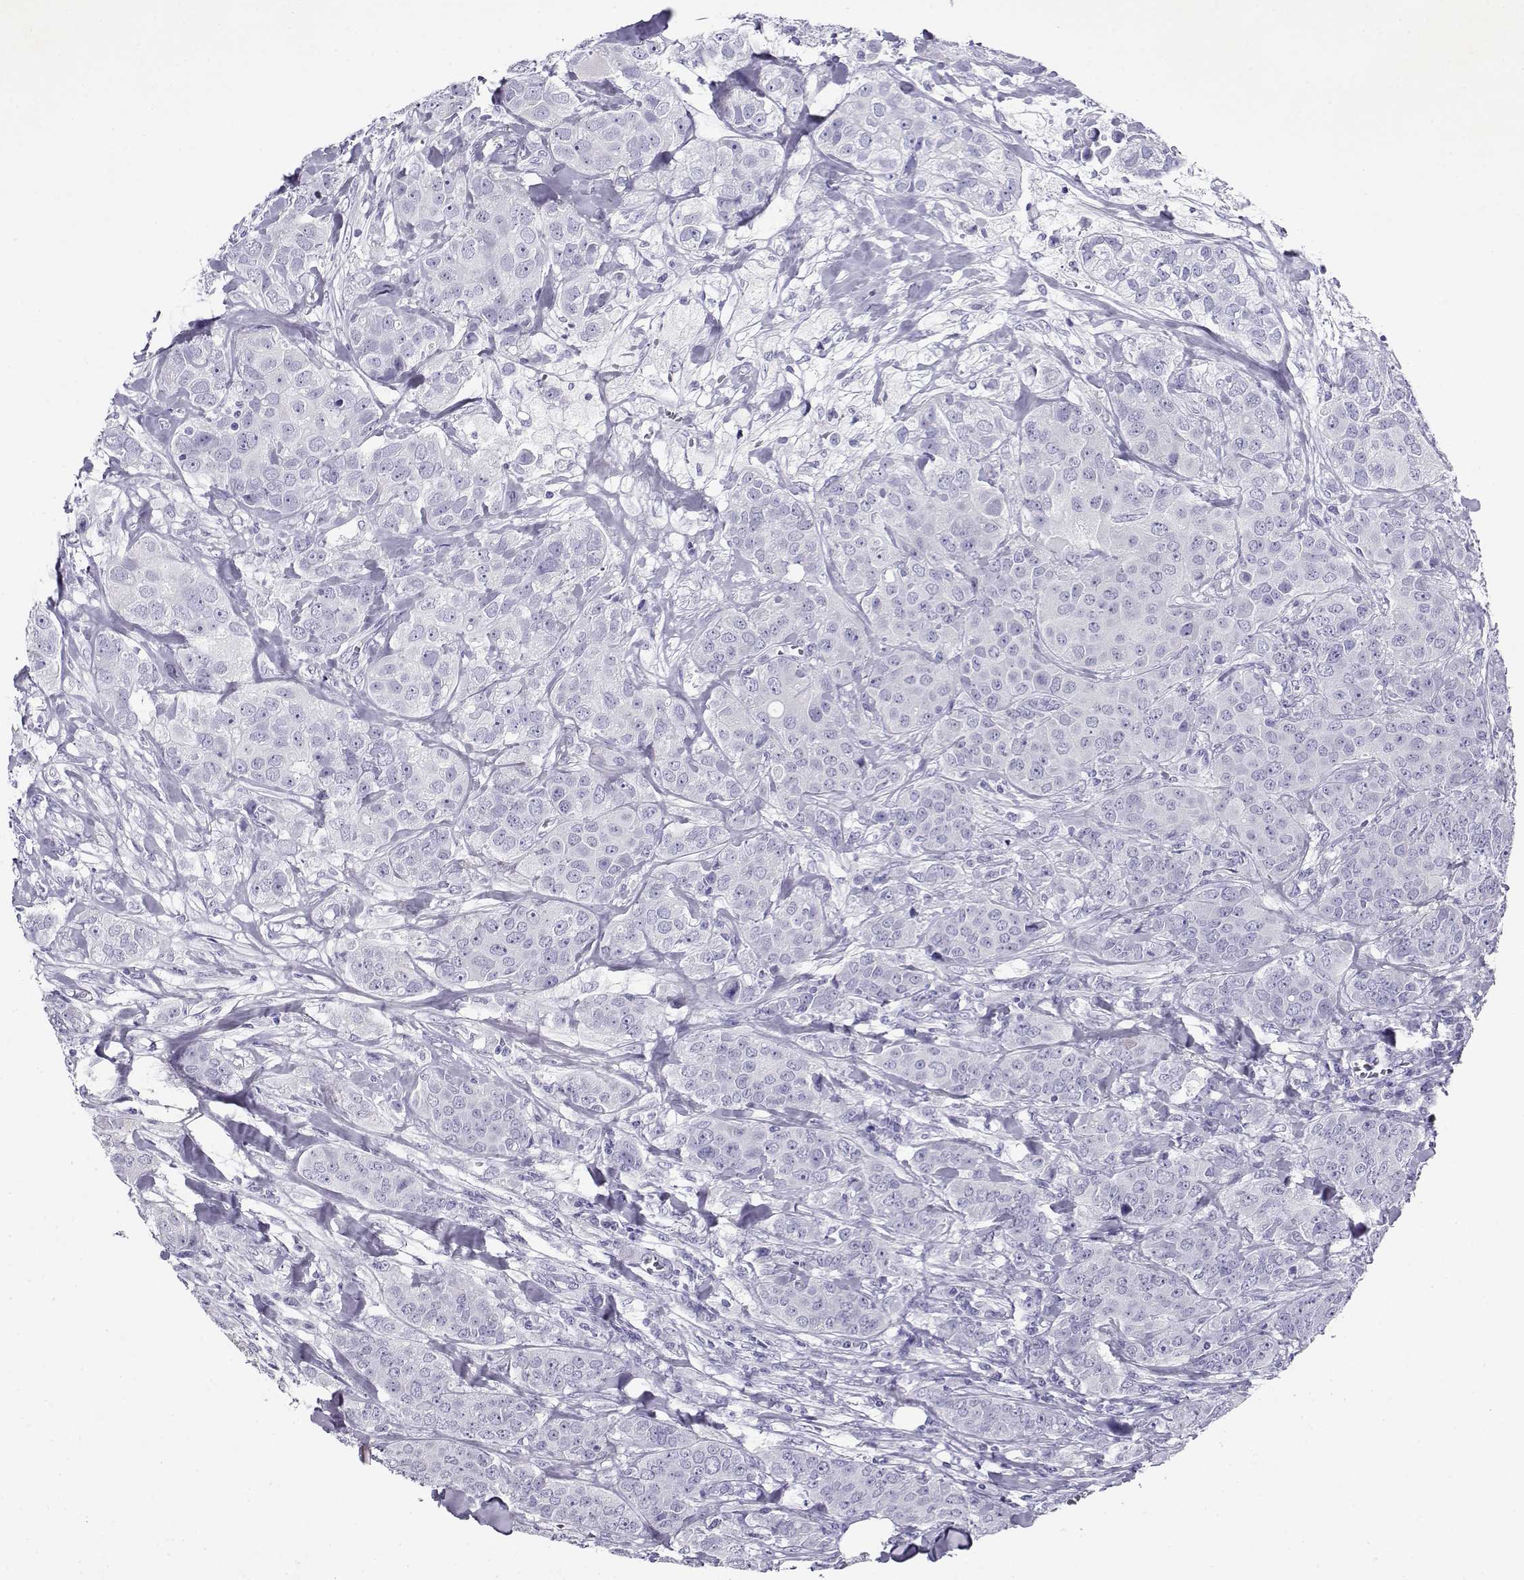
{"staining": {"intensity": "negative", "quantity": "none", "location": "none"}, "tissue": "breast cancer", "cell_type": "Tumor cells", "image_type": "cancer", "snomed": [{"axis": "morphology", "description": "Duct carcinoma"}, {"axis": "topography", "description": "Breast"}], "caption": "Breast cancer stained for a protein using IHC demonstrates no positivity tumor cells.", "gene": "CABS1", "patient": {"sex": "female", "age": 43}}